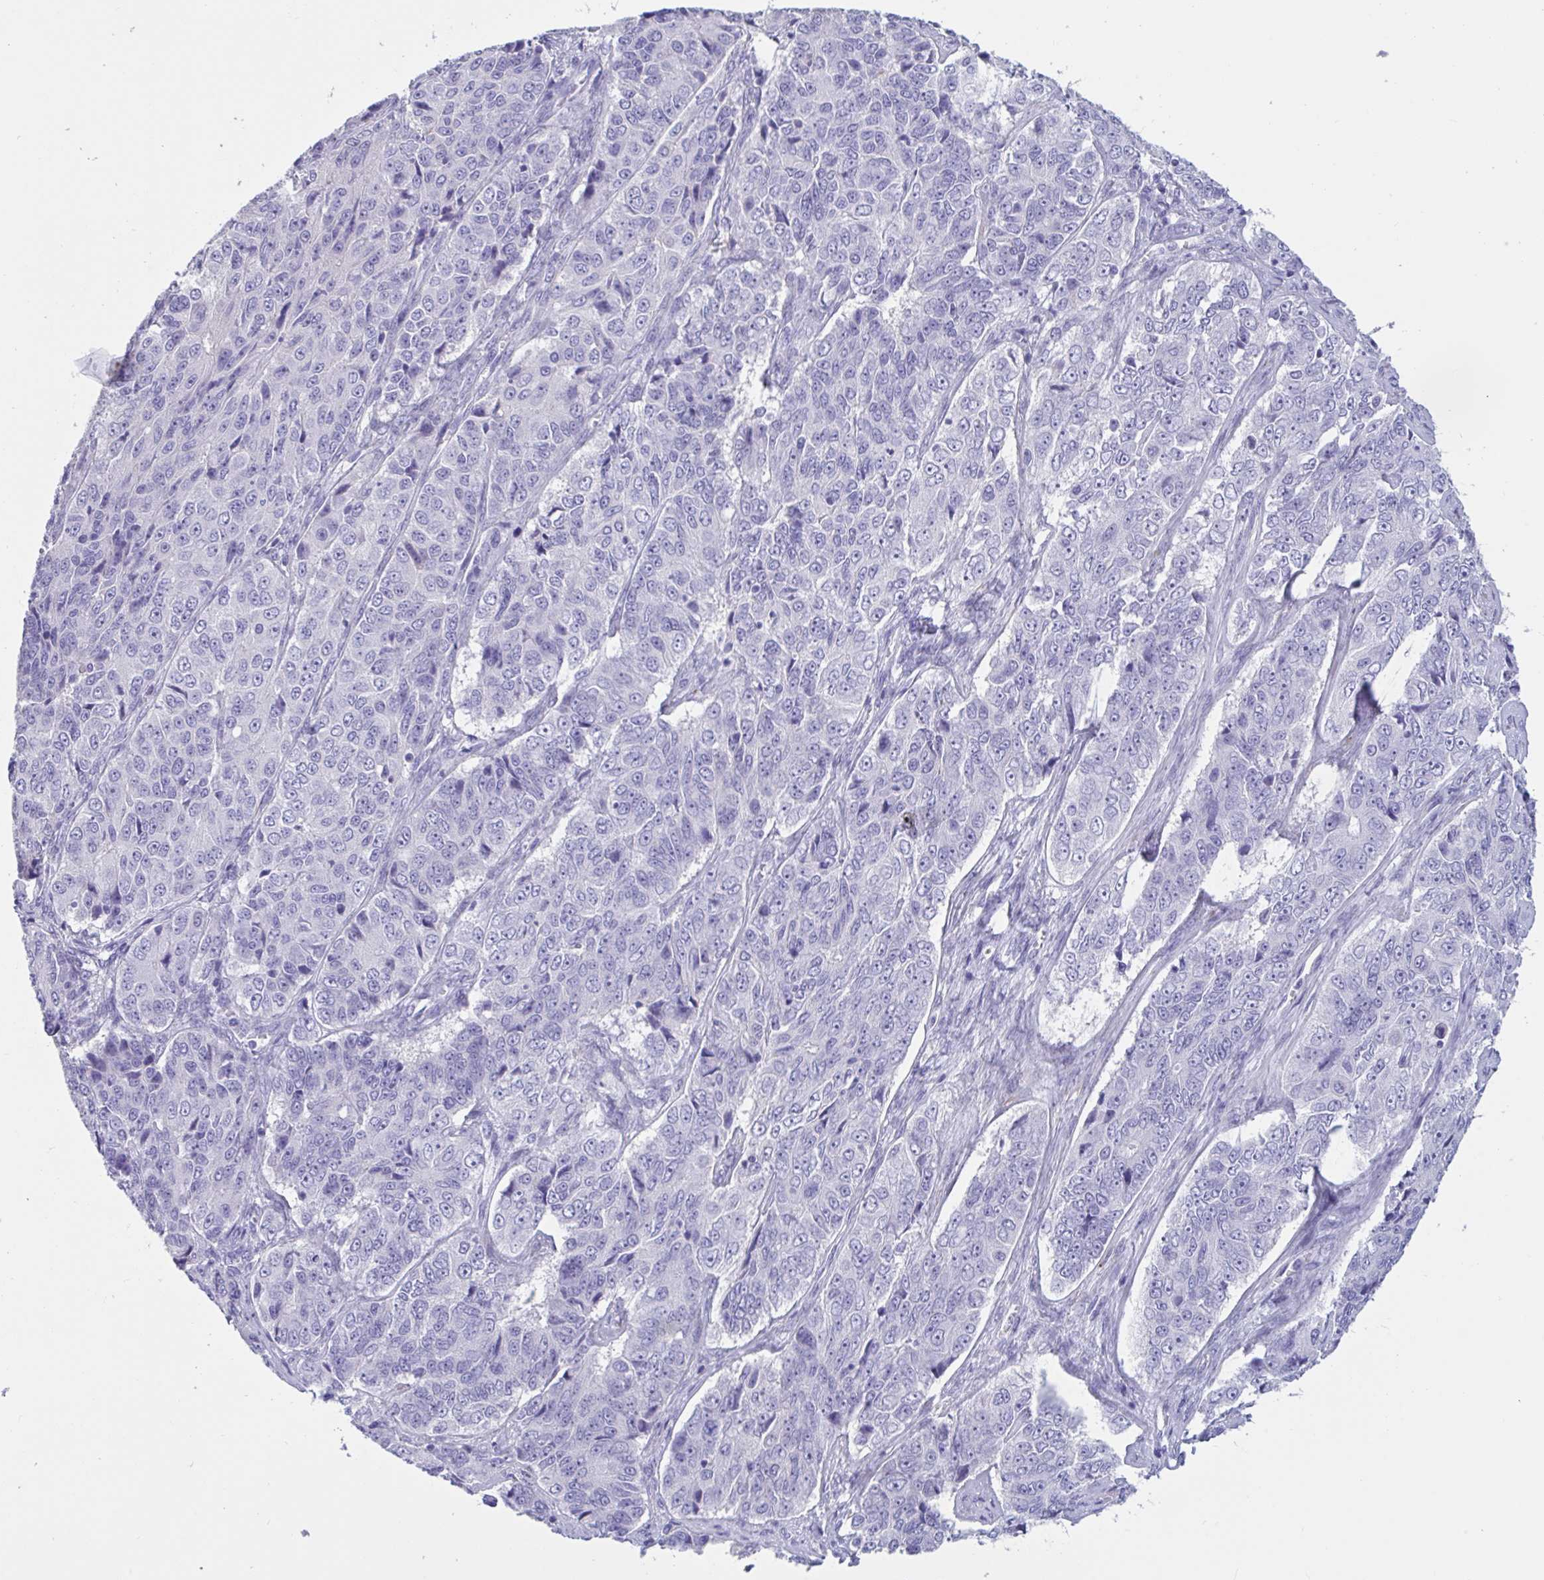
{"staining": {"intensity": "negative", "quantity": "none", "location": "none"}, "tissue": "ovarian cancer", "cell_type": "Tumor cells", "image_type": "cancer", "snomed": [{"axis": "morphology", "description": "Carcinoma, endometroid"}, {"axis": "topography", "description": "Ovary"}], "caption": "Human endometroid carcinoma (ovarian) stained for a protein using IHC reveals no positivity in tumor cells.", "gene": "TNNC1", "patient": {"sex": "female", "age": 51}}